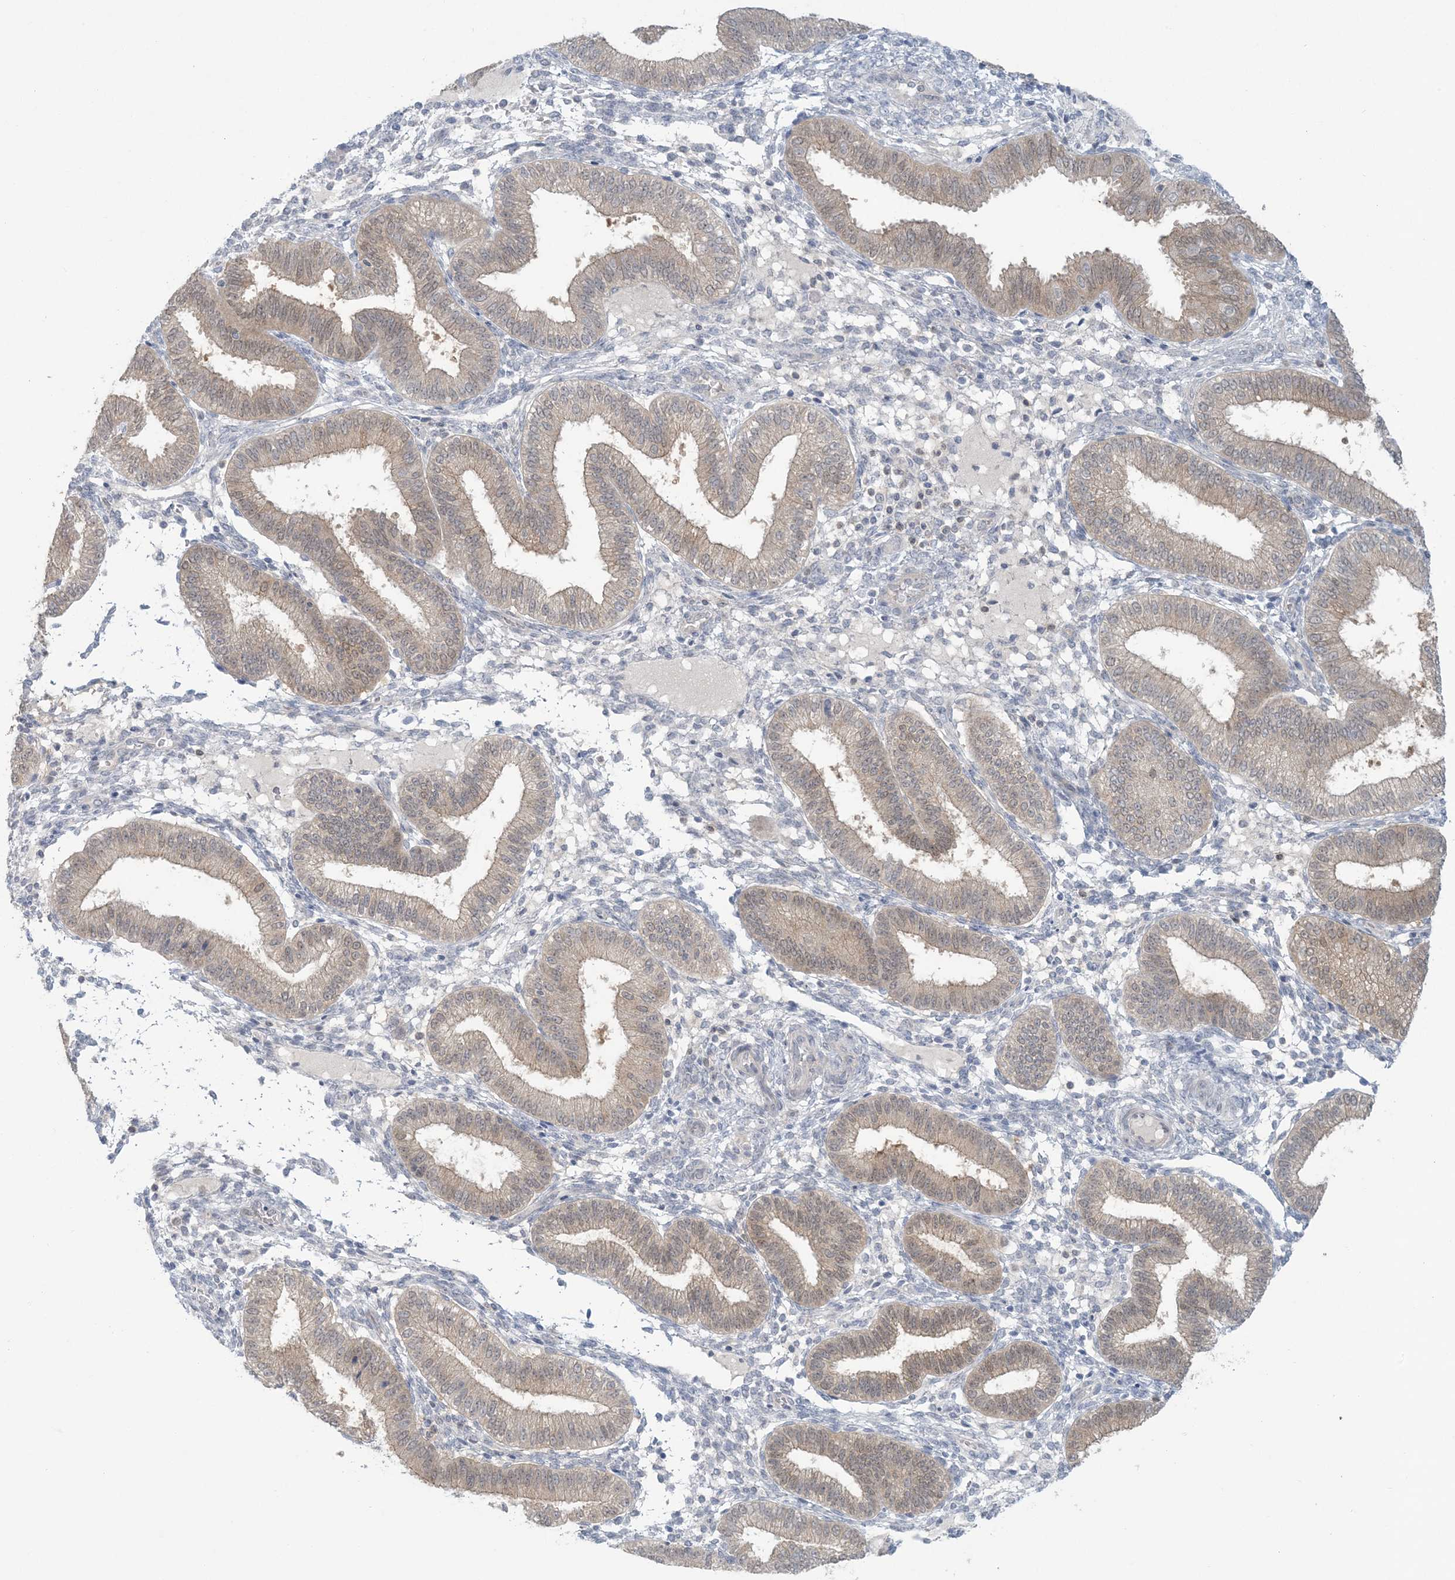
{"staining": {"intensity": "negative", "quantity": "none", "location": "none"}, "tissue": "endometrium", "cell_type": "Cells in endometrial stroma", "image_type": "normal", "snomed": [{"axis": "morphology", "description": "Normal tissue, NOS"}, {"axis": "topography", "description": "Endometrium"}], "caption": "High magnification brightfield microscopy of benign endometrium stained with DAB (brown) and counterstained with hematoxylin (blue): cells in endometrial stroma show no significant staining.", "gene": "NRBP2", "patient": {"sex": "female", "age": 39}}